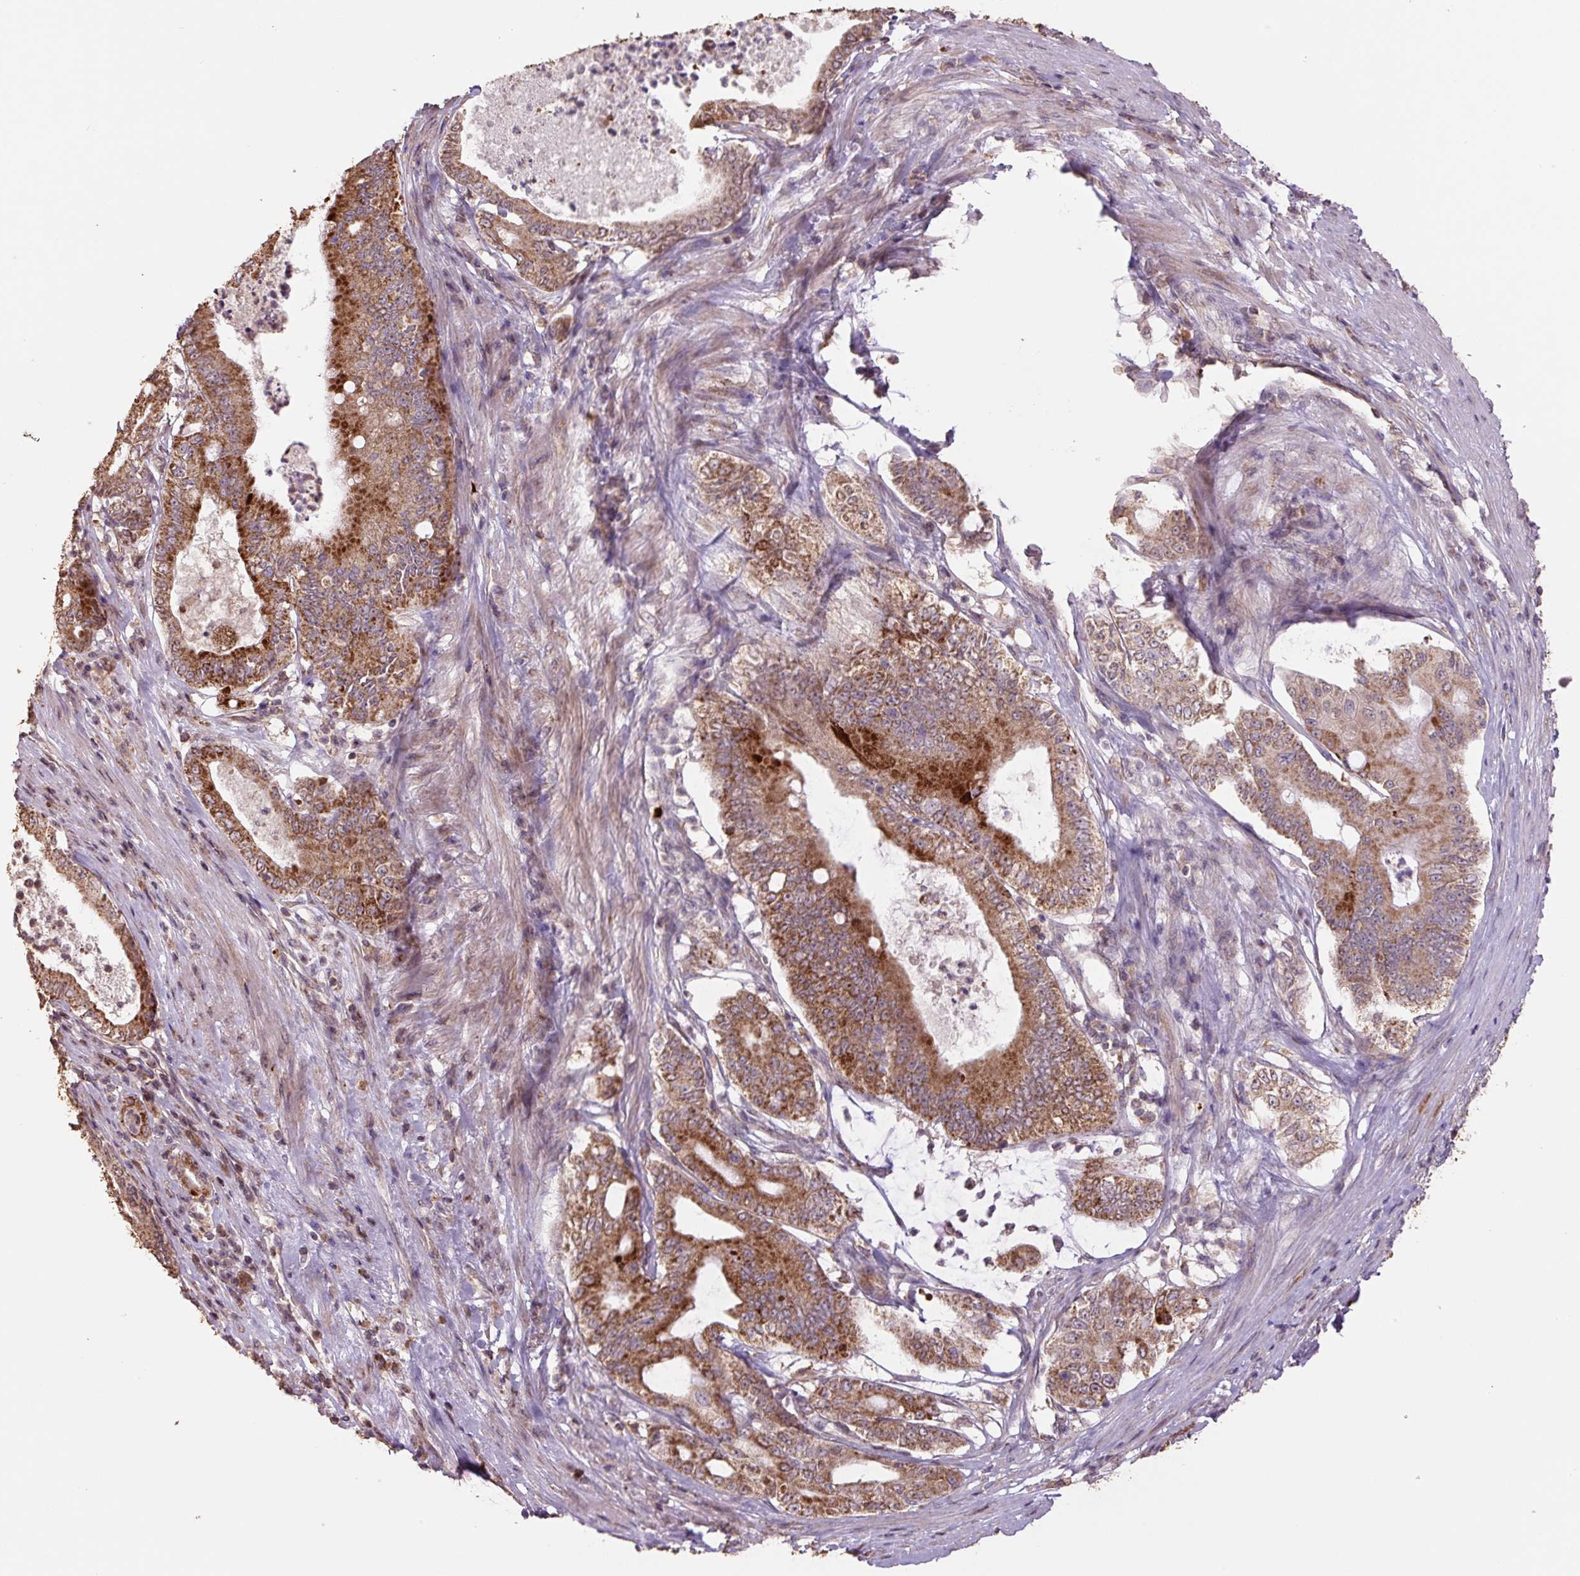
{"staining": {"intensity": "moderate", "quantity": ">75%", "location": "cytoplasmic/membranous"}, "tissue": "pancreatic cancer", "cell_type": "Tumor cells", "image_type": "cancer", "snomed": [{"axis": "morphology", "description": "Adenocarcinoma, NOS"}, {"axis": "topography", "description": "Pancreas"}], "caption": "The photomicrograph exhibits staining of pancreatic cancer, revealing moderate cytoplasmic/membranous protein expression (brown color) within tumor cells. (DAB = brown stain, brightfield microscopy at high magnification).", "gene": "TMEM160", "patient": {"sex": "male", "age": 71}}